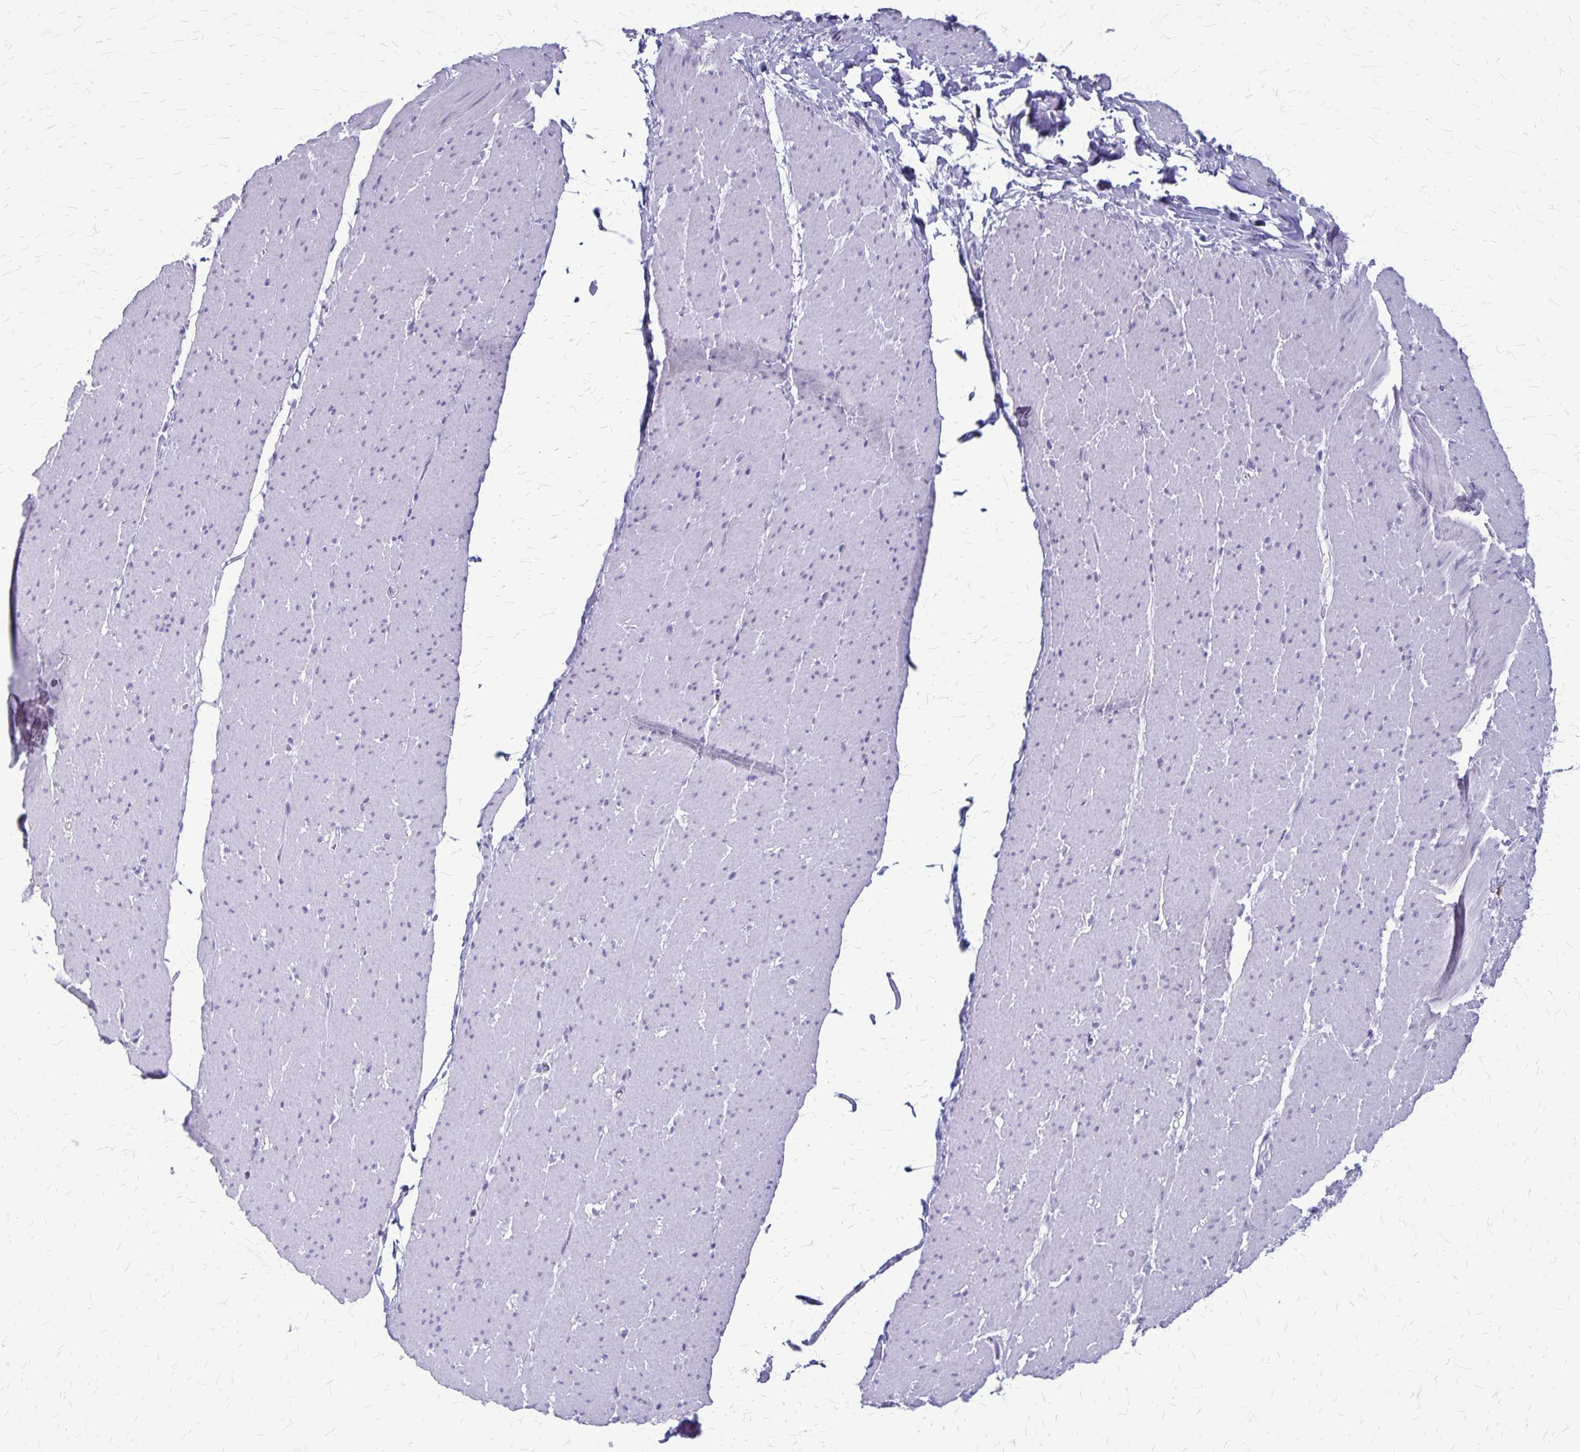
{"staining": {"intensity": "negative", "quantity": "none", "location": "none"}, "tissue": "smooth muscle", "cell_type": "Smooth muscle cells", "image_type": "normal", "snomed": [{"axis": "morphology", "description": "Normal tissue, NOS"}, {"axis": "topography", "description": "Smooth muscle"}, {"axis": "topography", "description": "Rectum"}], "caption": "A micrograph of human smooth muscle is negative for staining in smooth muscle cells.", "gene": "PLXNB3", "patient": {"sex": "male", "age": 53}}